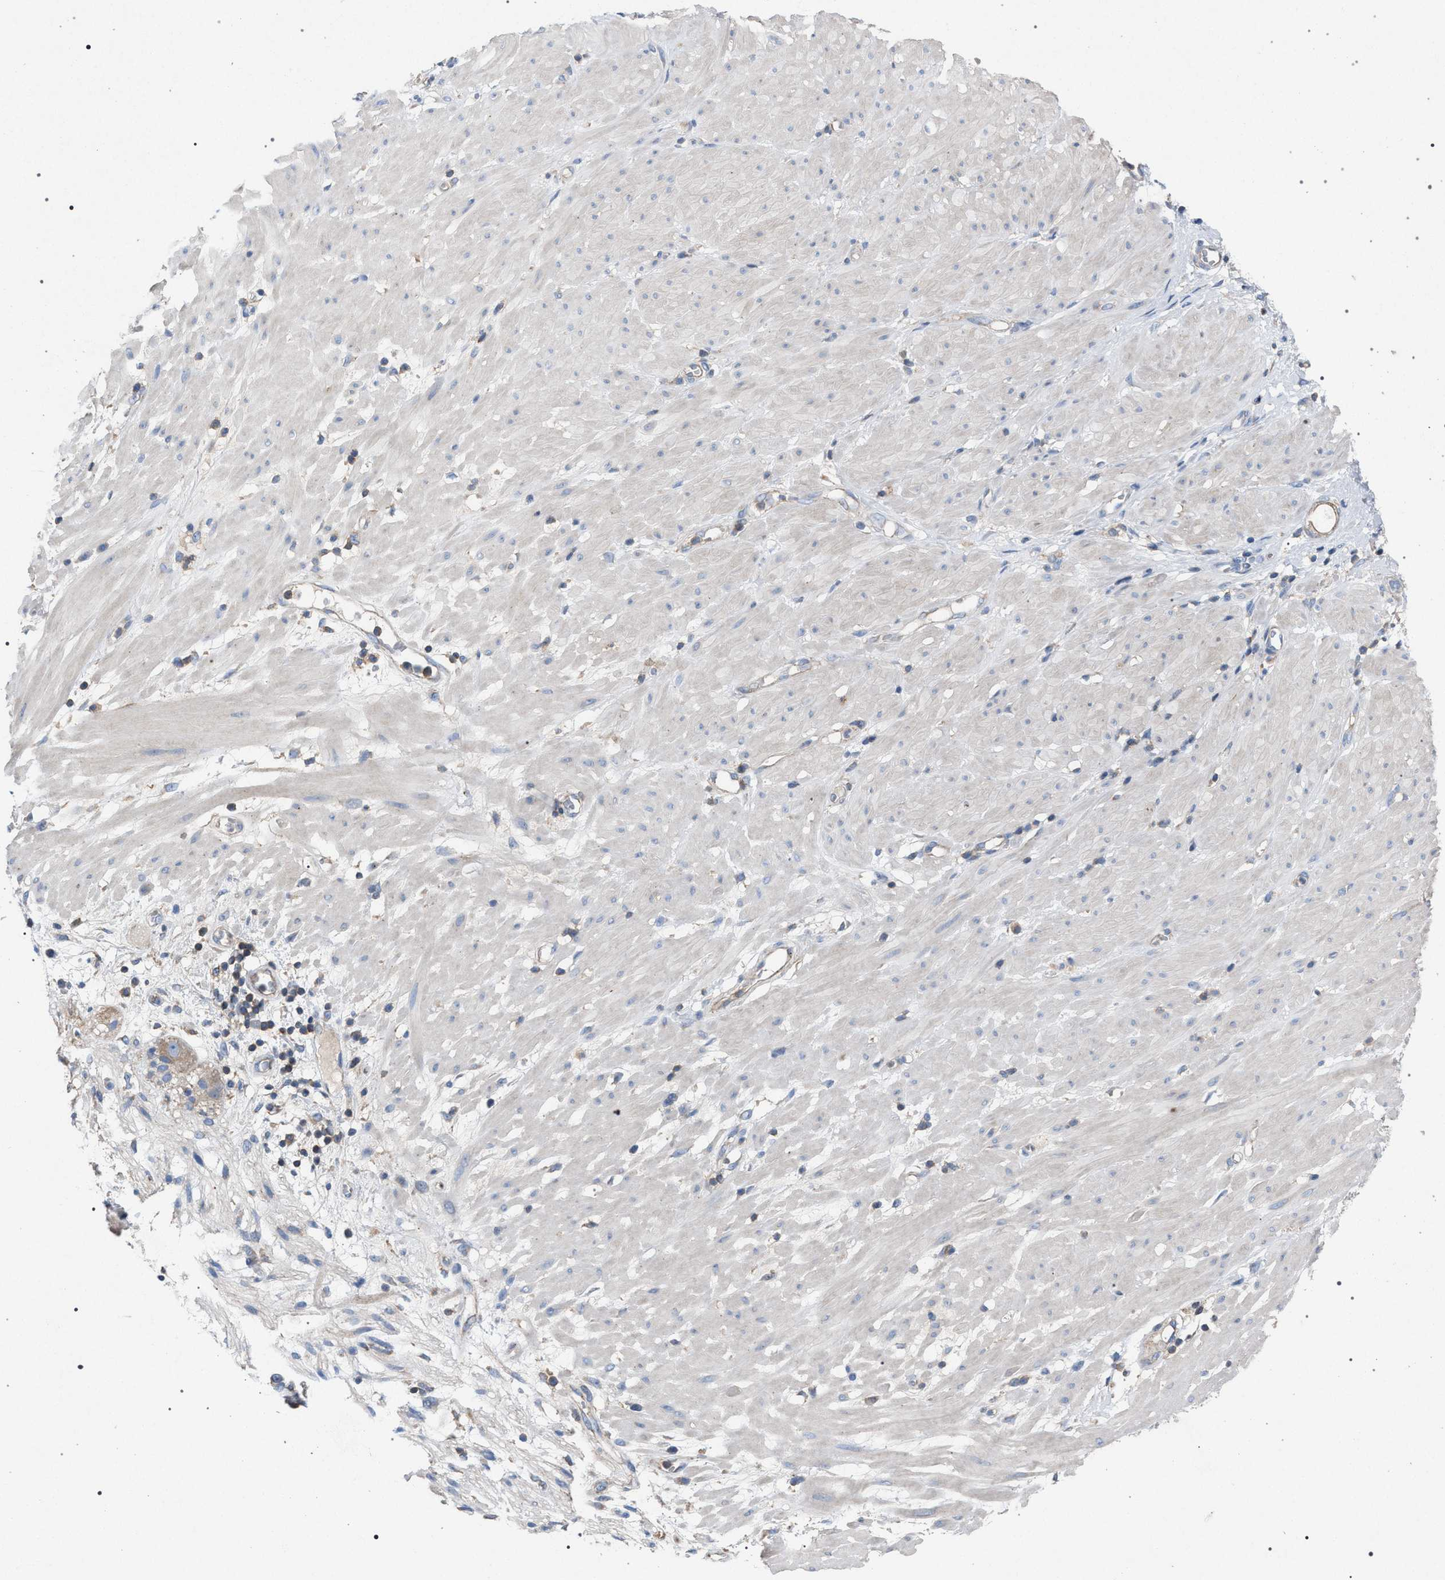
{"staining": {"intensity": "weak", "quantity": "<25%", "location": "cytoplasmic/membranous"}, "tissue": "stomach cancer", "cell_type": "Tumor cells", "image_type": "cancer", "snomed": [{"axis": "morphology", "description": "Adenocarcinoma, NOS"}, {"axis": "topography", "description": "Stomach"}, {"axis": "topography", "description": "Stomach, lower"}], "caption": "Immunohistochemical staining of stomach cancer demonstrates no significant expression in tumor cells.", "gene": "VPS13A", "patient": {"sex": "female", "age": 48}}